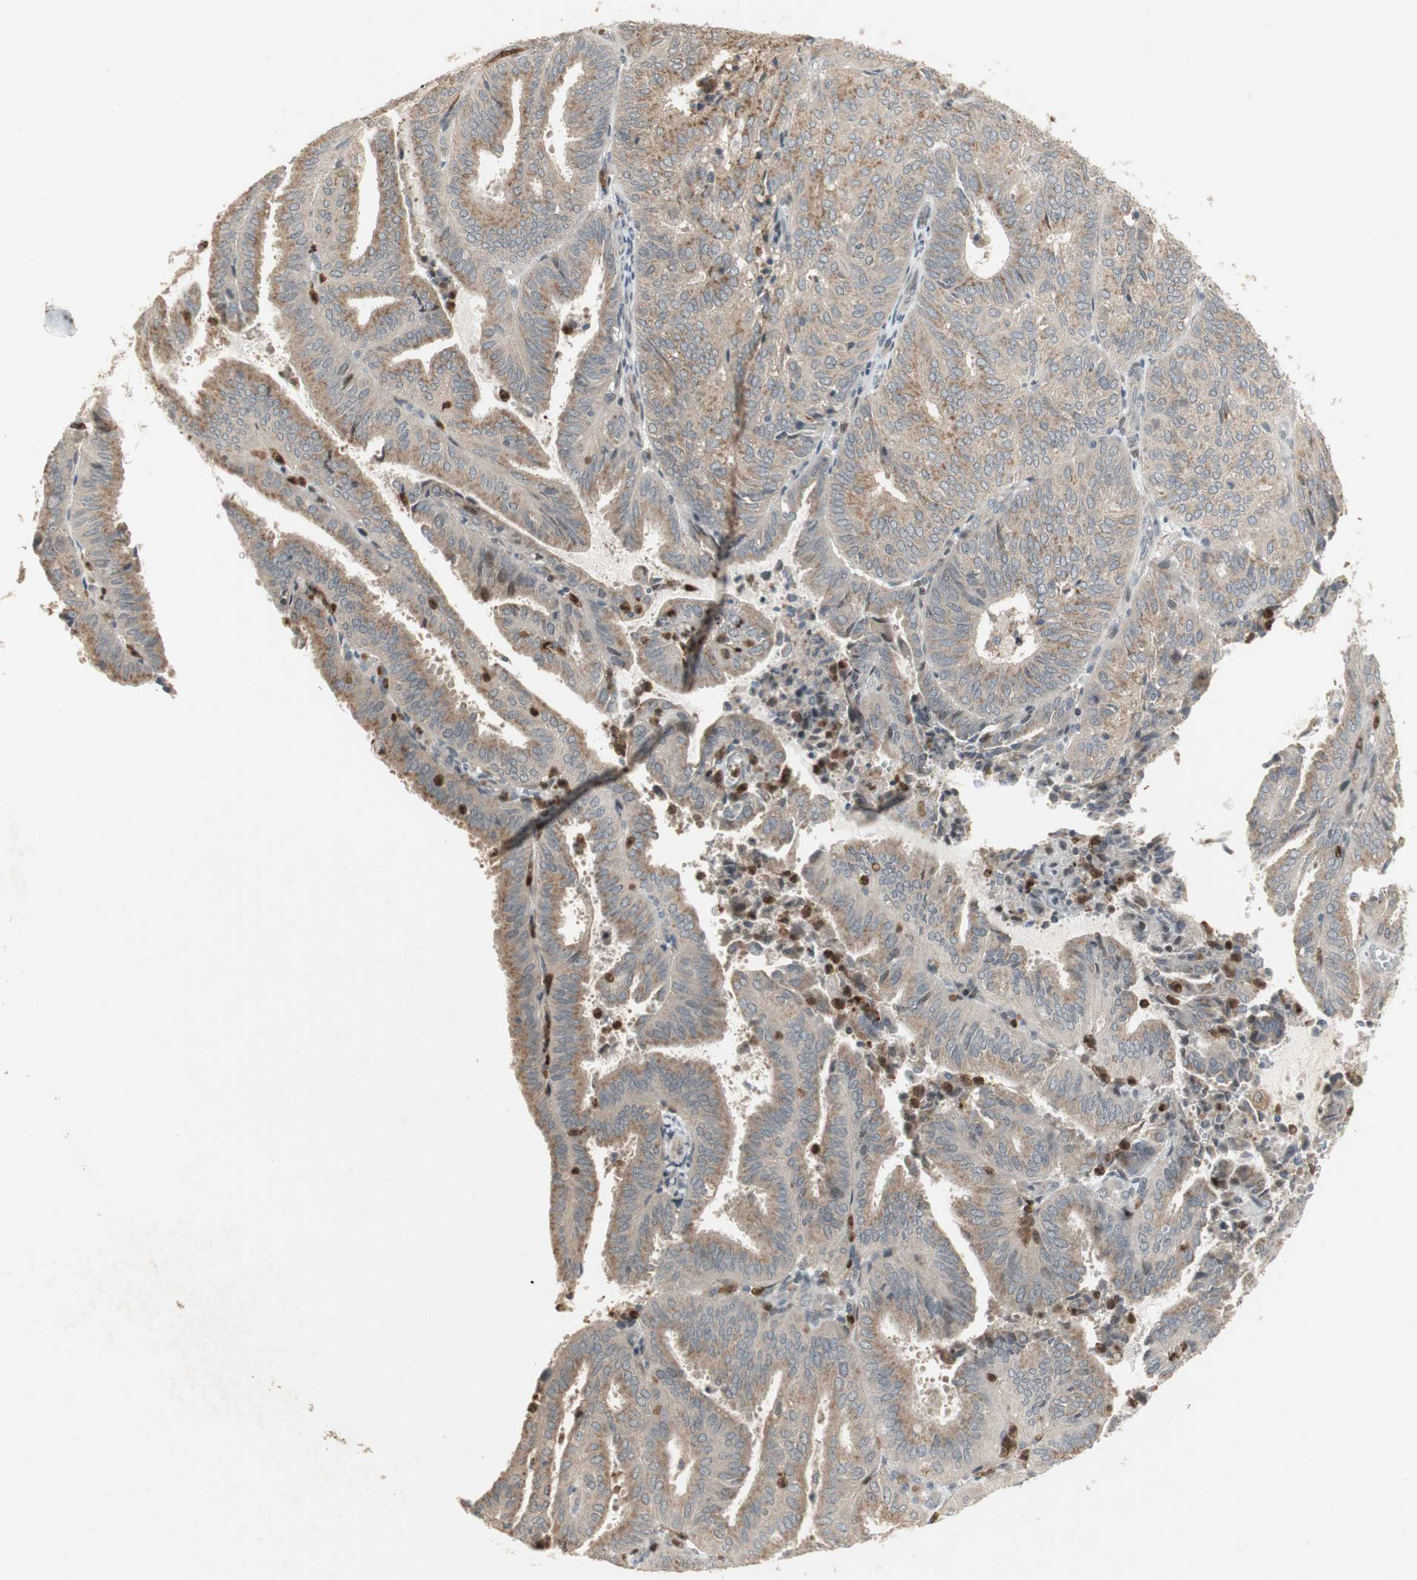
{"staining": {"intensity": "moderate", "quantity": "<25%", "location": "cytoplasmic/membranous,nuclear"}, "tissue": "endometrial cancer", "cell_type": "Tumor cells", "image_type": "cancer", "snomed": [{"axis": "morphology", "description": "Adenocarcinoma, NOS"}, {"axis": "topography", "description": "Uterus"}], "caption": "Immunohistochemical staining of human endometrial cancer demonstrates low levels of moderate cytoplasmic/membranous and nuclear protein staining in about <25% of tumor cells. The protein is shown in brown color, while the nuclei are stained blue.", "gene": "SNX4", "patient": {"sex": "female", "age": 60}}